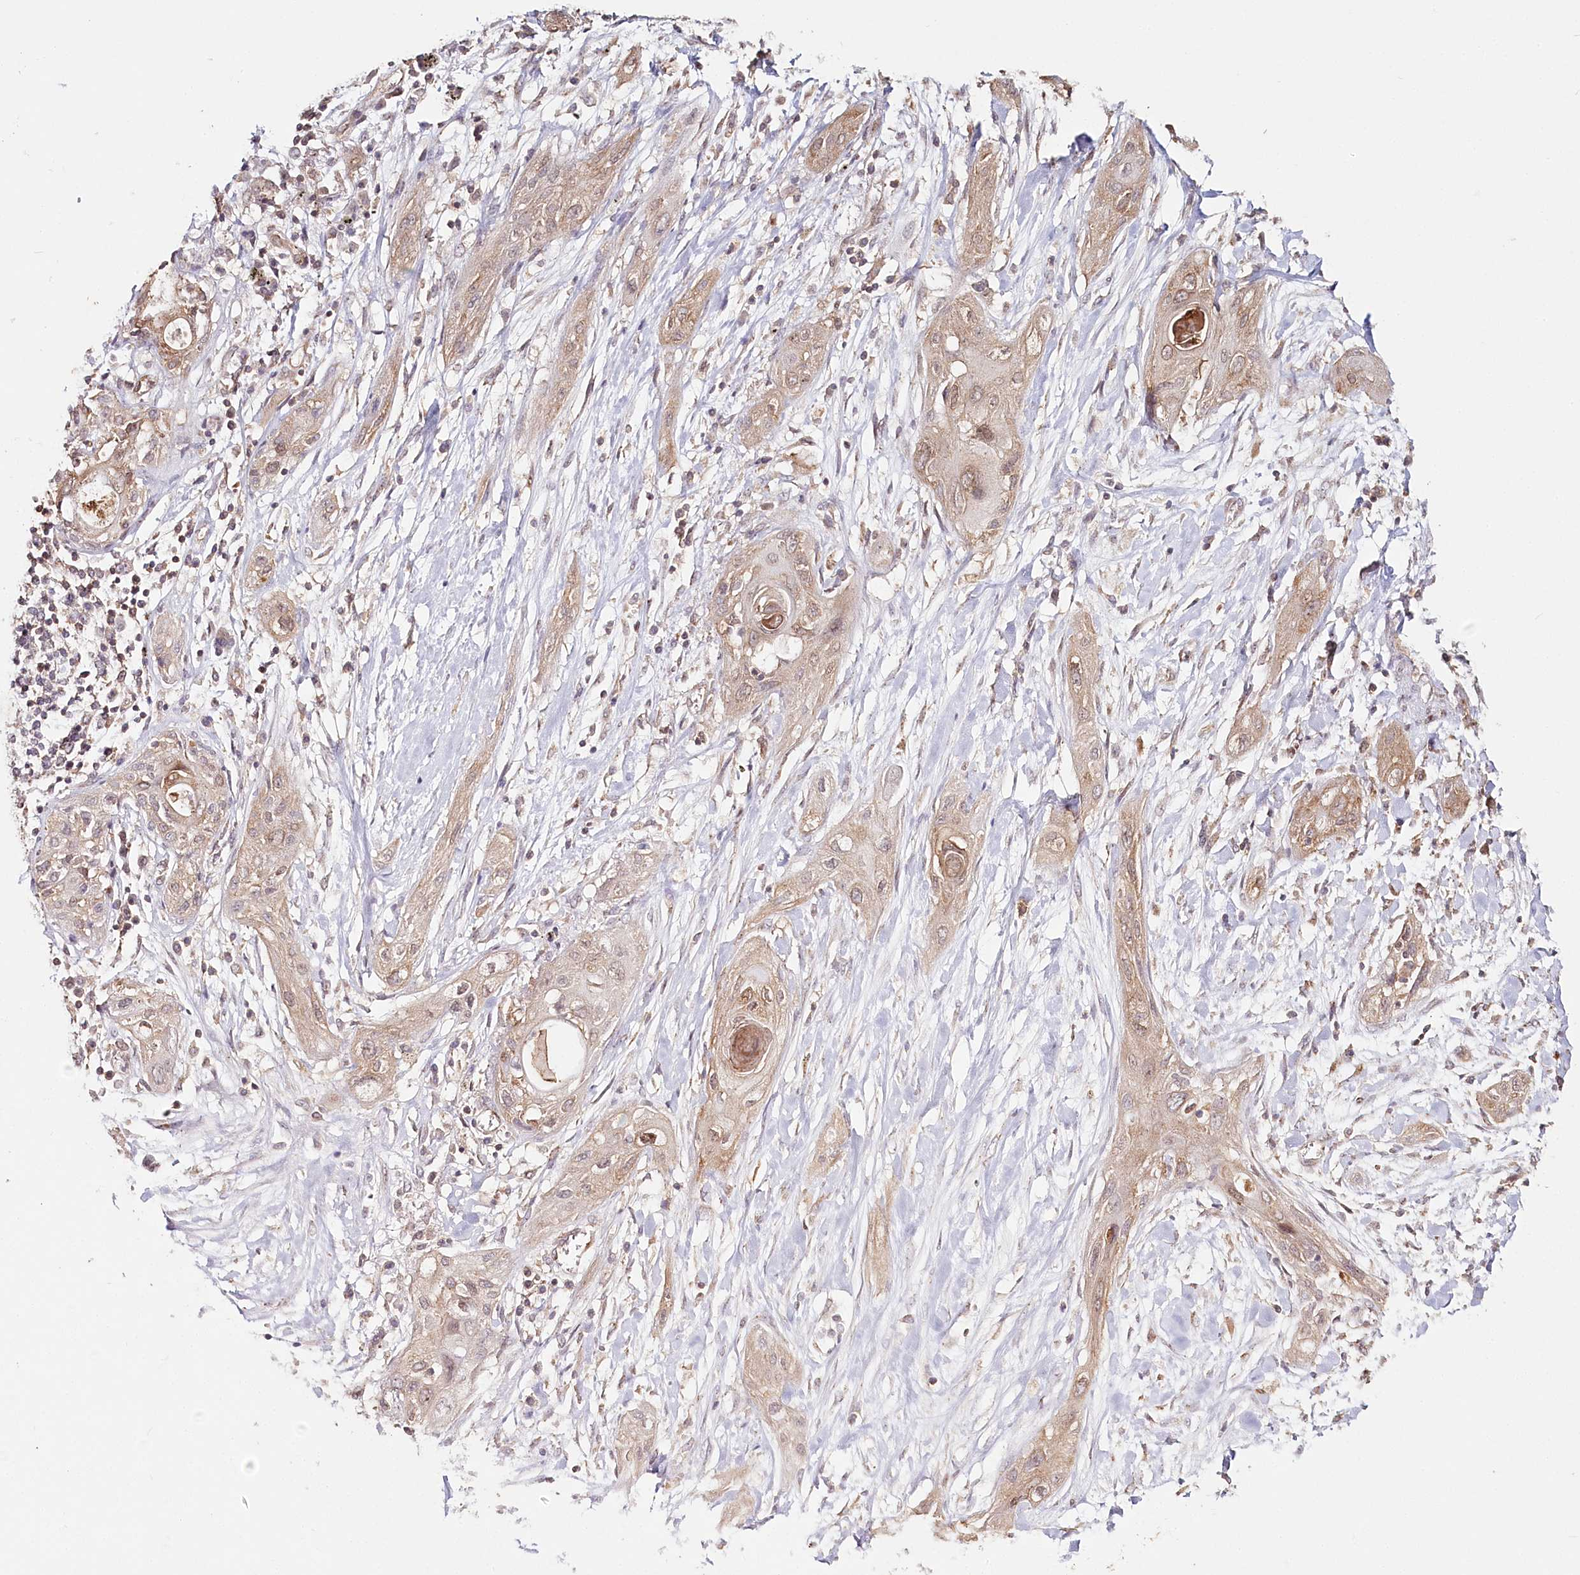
{"staining": {"intensity": "weak", "quantity": ">75%", "location": "cytoplasmic/membranous"}, "tissue": "lung cancer", "cell_type": "Tumor cells", "image_type": "cancer", "snomed": [{"axis": "morphology", "description": "Squamous cell carcinoma, NOS"}, {"axis": "topography", "description": "Lung"}], "caption": "About >75% of tumor cells in human lung squamous cell carcinoma exhibit weak cytoplasmic/membranous protein positivity as visualized by brown immunohistochemical staining.", "gene": "OTUD4", "patient": {"sex": "female", "age": 47}}